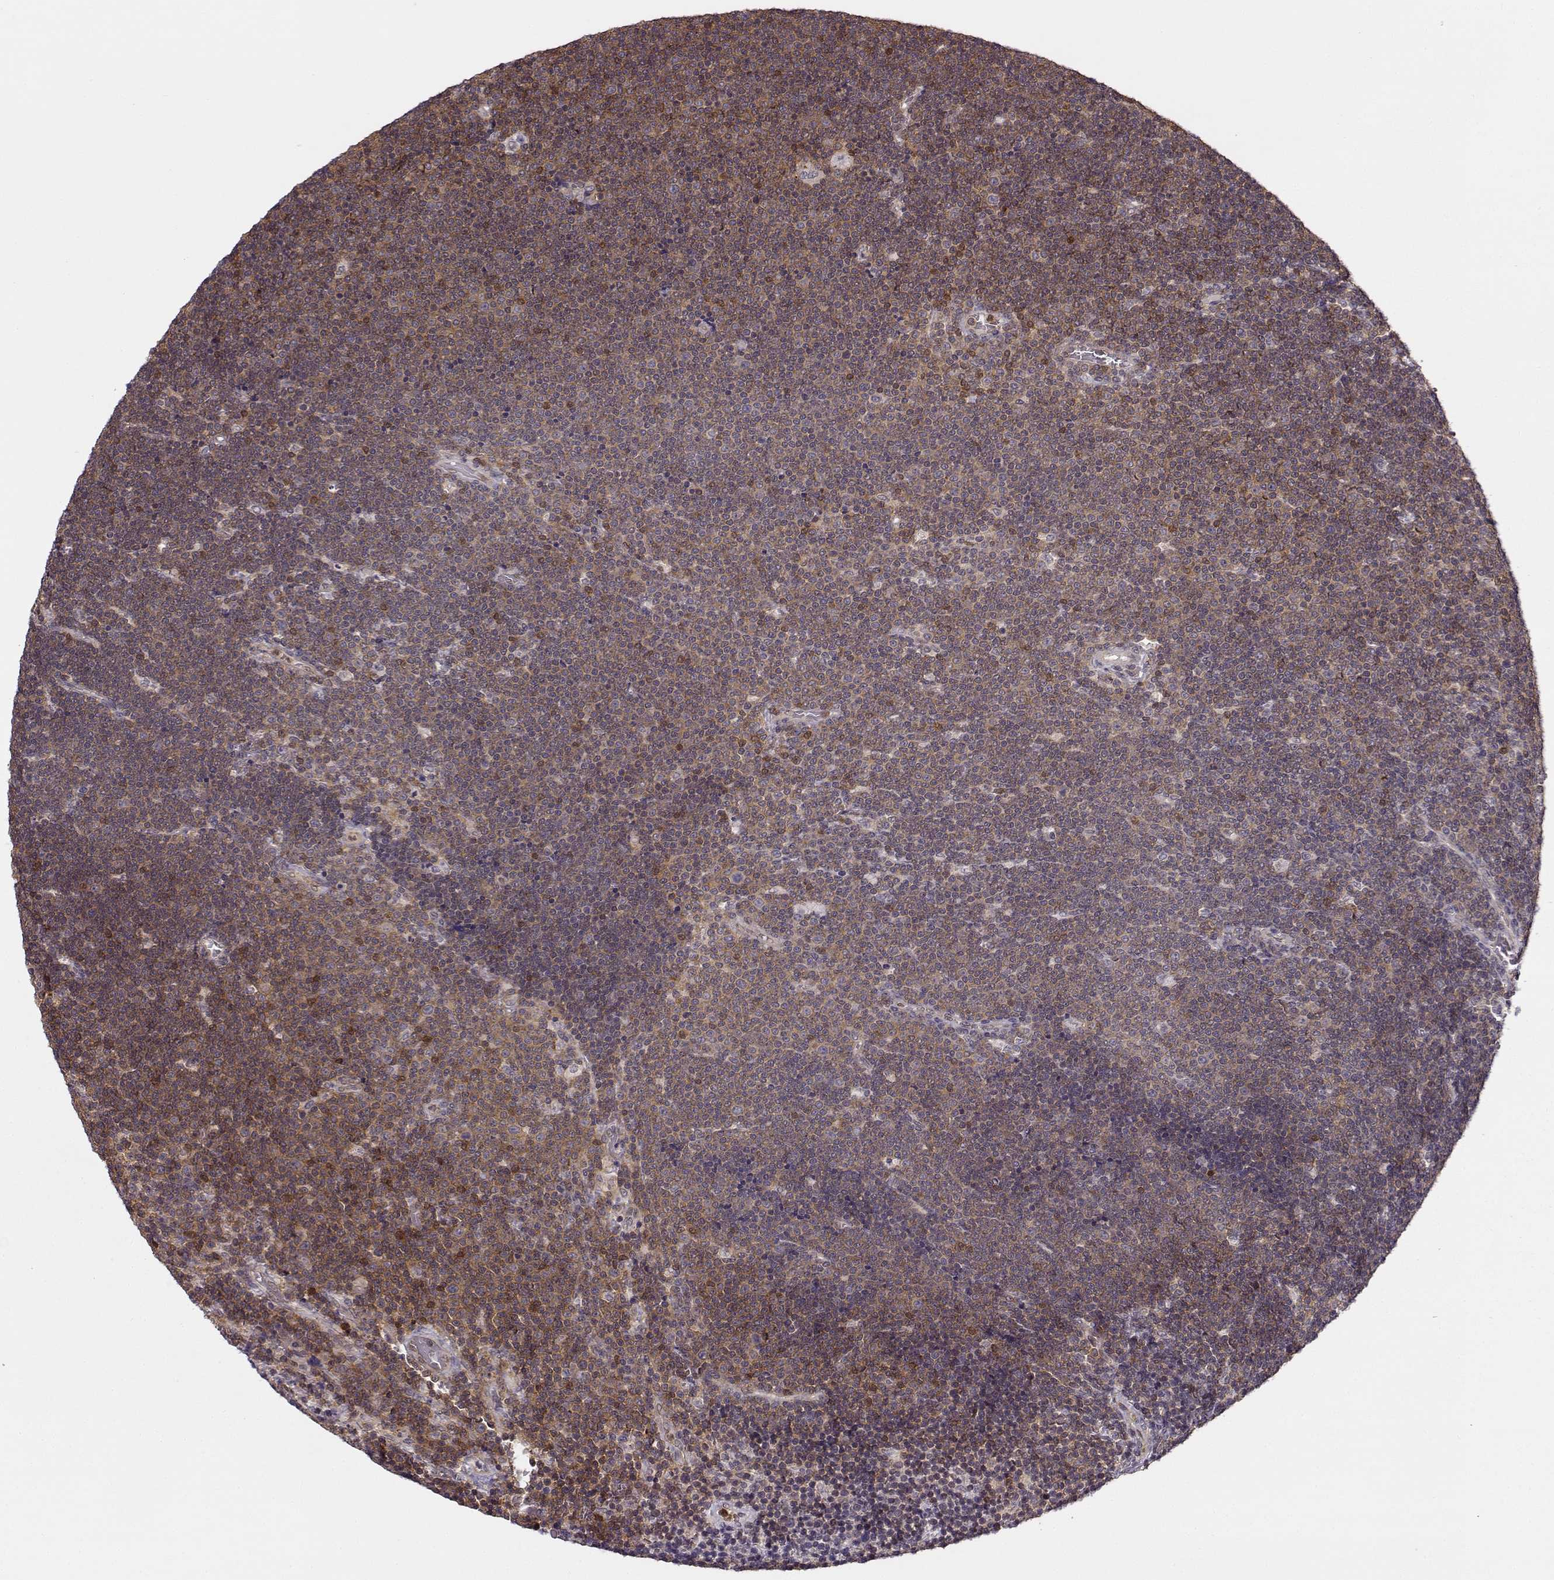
{"staining": {"intensity": "moderate", "quantity": ">75%", "location": "cytoplasmic/membranous"}, "tissue": "lymphoma", "cell_type": "Tumor cells", "image_type": "cancer", "snomed": [{"axis": "morphology", "description": "Malignant lymphoma, non-Hodgkin's type, Low grade"}, {"axis": "topography", "description": "Brain"}], "caption": "High-magnification brightfield microscopy of lymphoma stained with DAB (3,3'-diaminobenzidine) (brown) and counterstained with hematoxylin (blue). tumor cells exhibit moderate cytoplasmic/membranous expression is seen in about>75% of cells.", "gene": "MFSD1", "patient": {"sex": "female", "age": 66}}